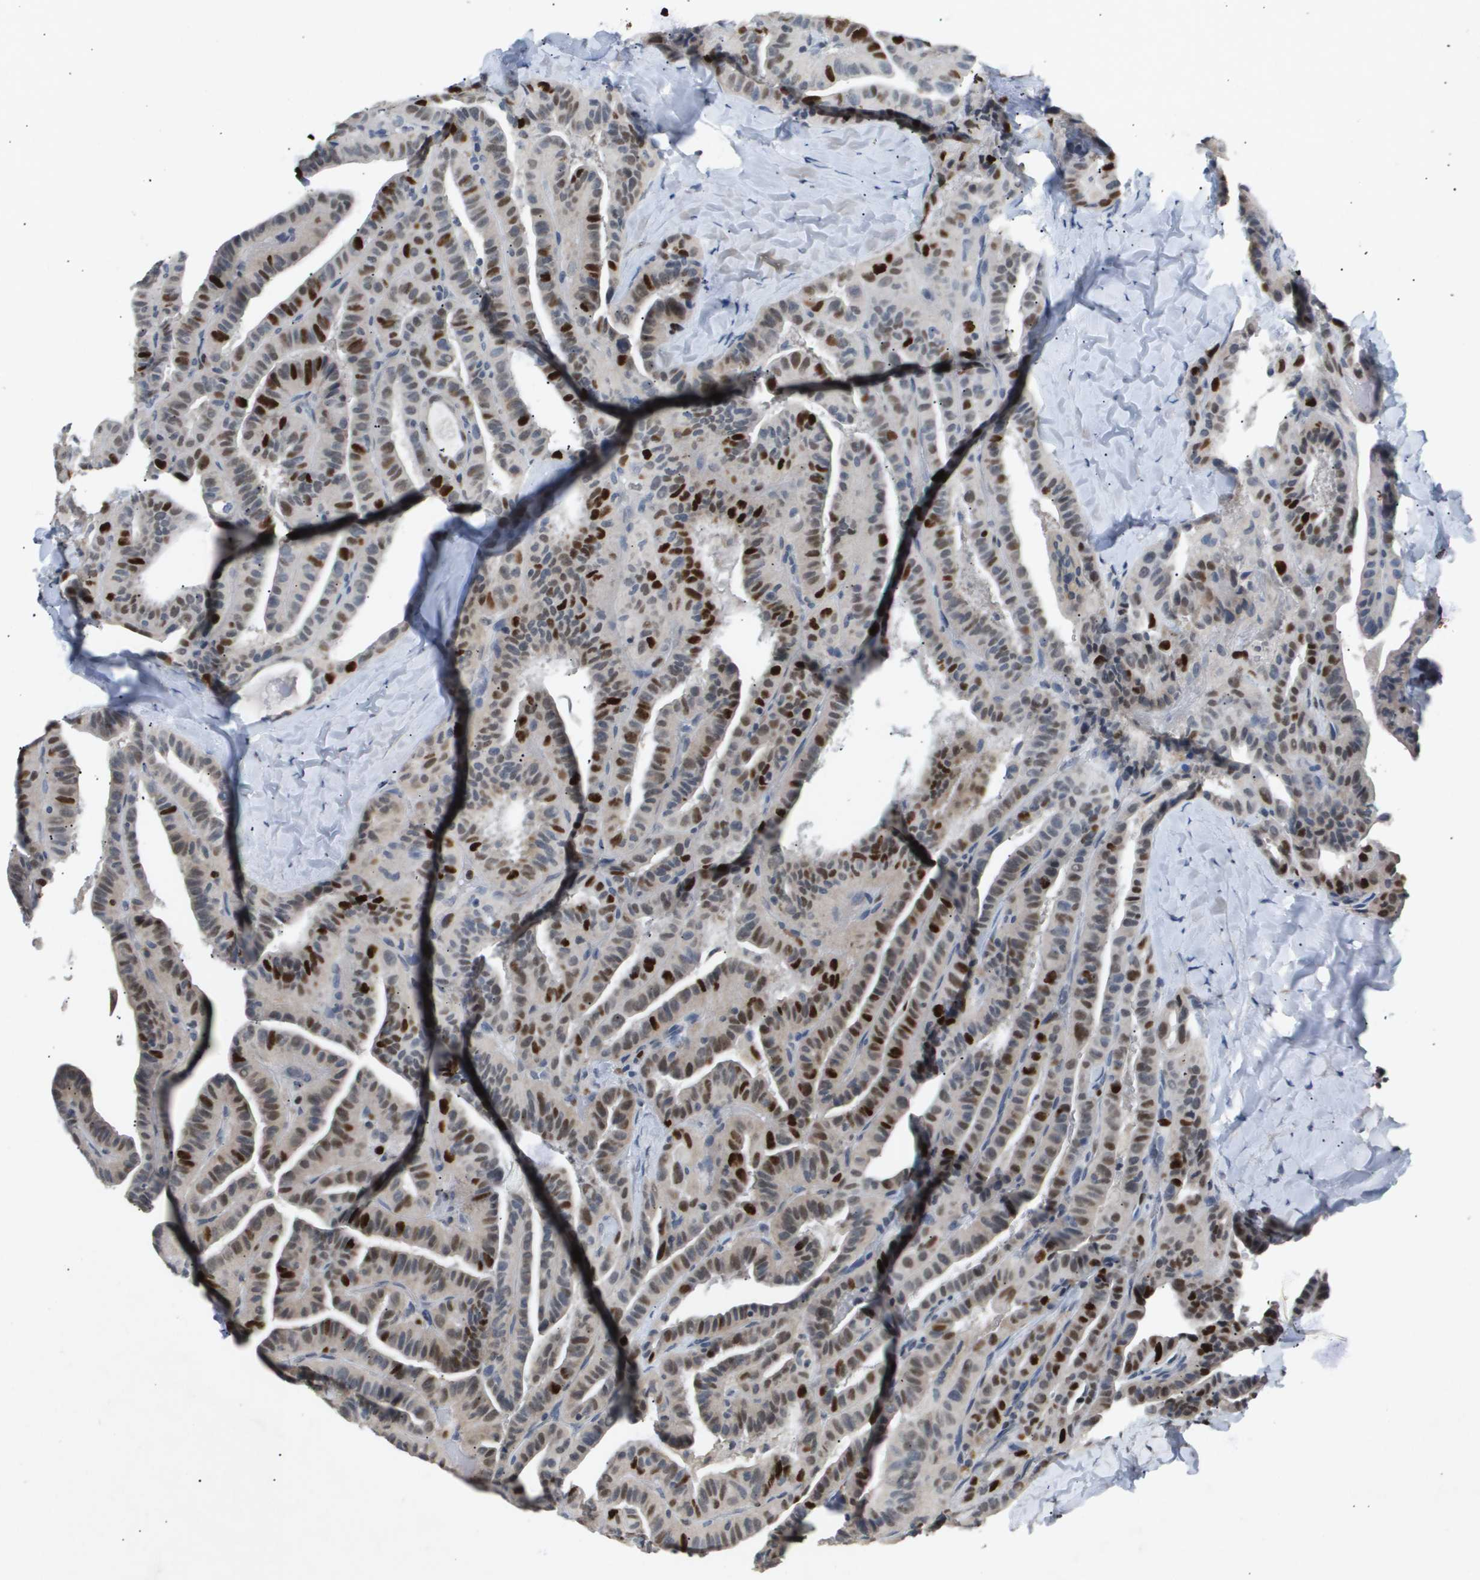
{"staining": {"intensity": "strong", "quantity": "25%-75%", "location": "nuclear"}, "tissue": "thyroid cancer", "cell_type": "Tumor cells", "image_type": "cancer", "snomed": [{"axis": "morphology", "description": "Papillary adenocarcinoma, NOS"}, {"axis": "topography", "description": "Thyroid gland"}], "caption": "Human papillary adenocarcinoma (thyroid) stained with a brown dye reveals strong nuclear positive expression in approximately 25%-75% of tumor cells.", "gene": "ANAPC2", "patient": {"sex": "male", "age": 77}}